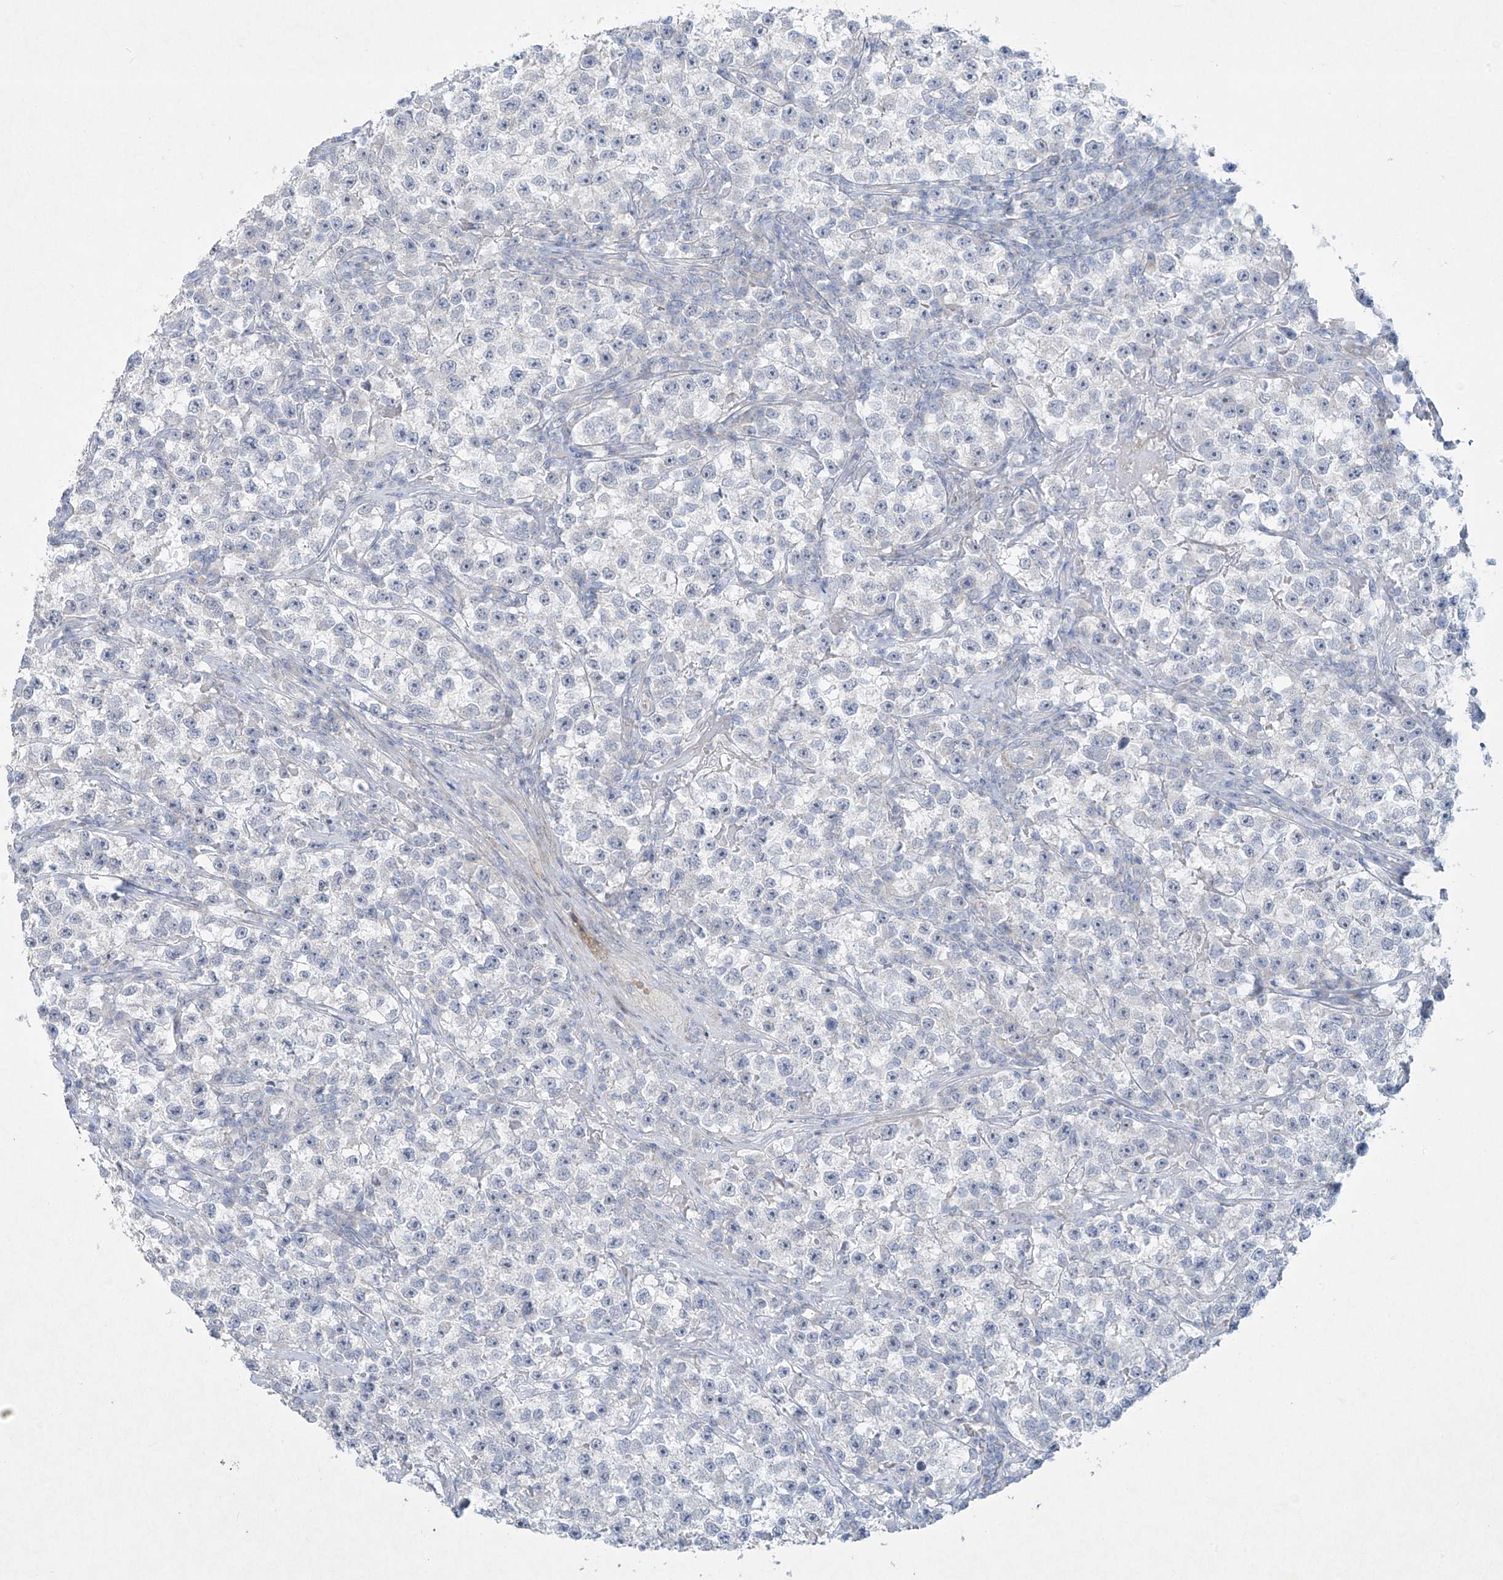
{"staining": {"intensity": "negative", "quantity": "none", "location": "none"}, "tissue": "testis cancer", "cell_type": "Tumor cells", "image_type": "cancer", "snomed": [{"axis": "morphology", "description": "Seminoma, NOS"}, {"axis": "topography", "description": "Testis"}], "caption": "The photomicrograph shows no staining of tumor cells in testis cancer.", "gene": "PAX6", "patient": {"sex": "male", "age": 22}}